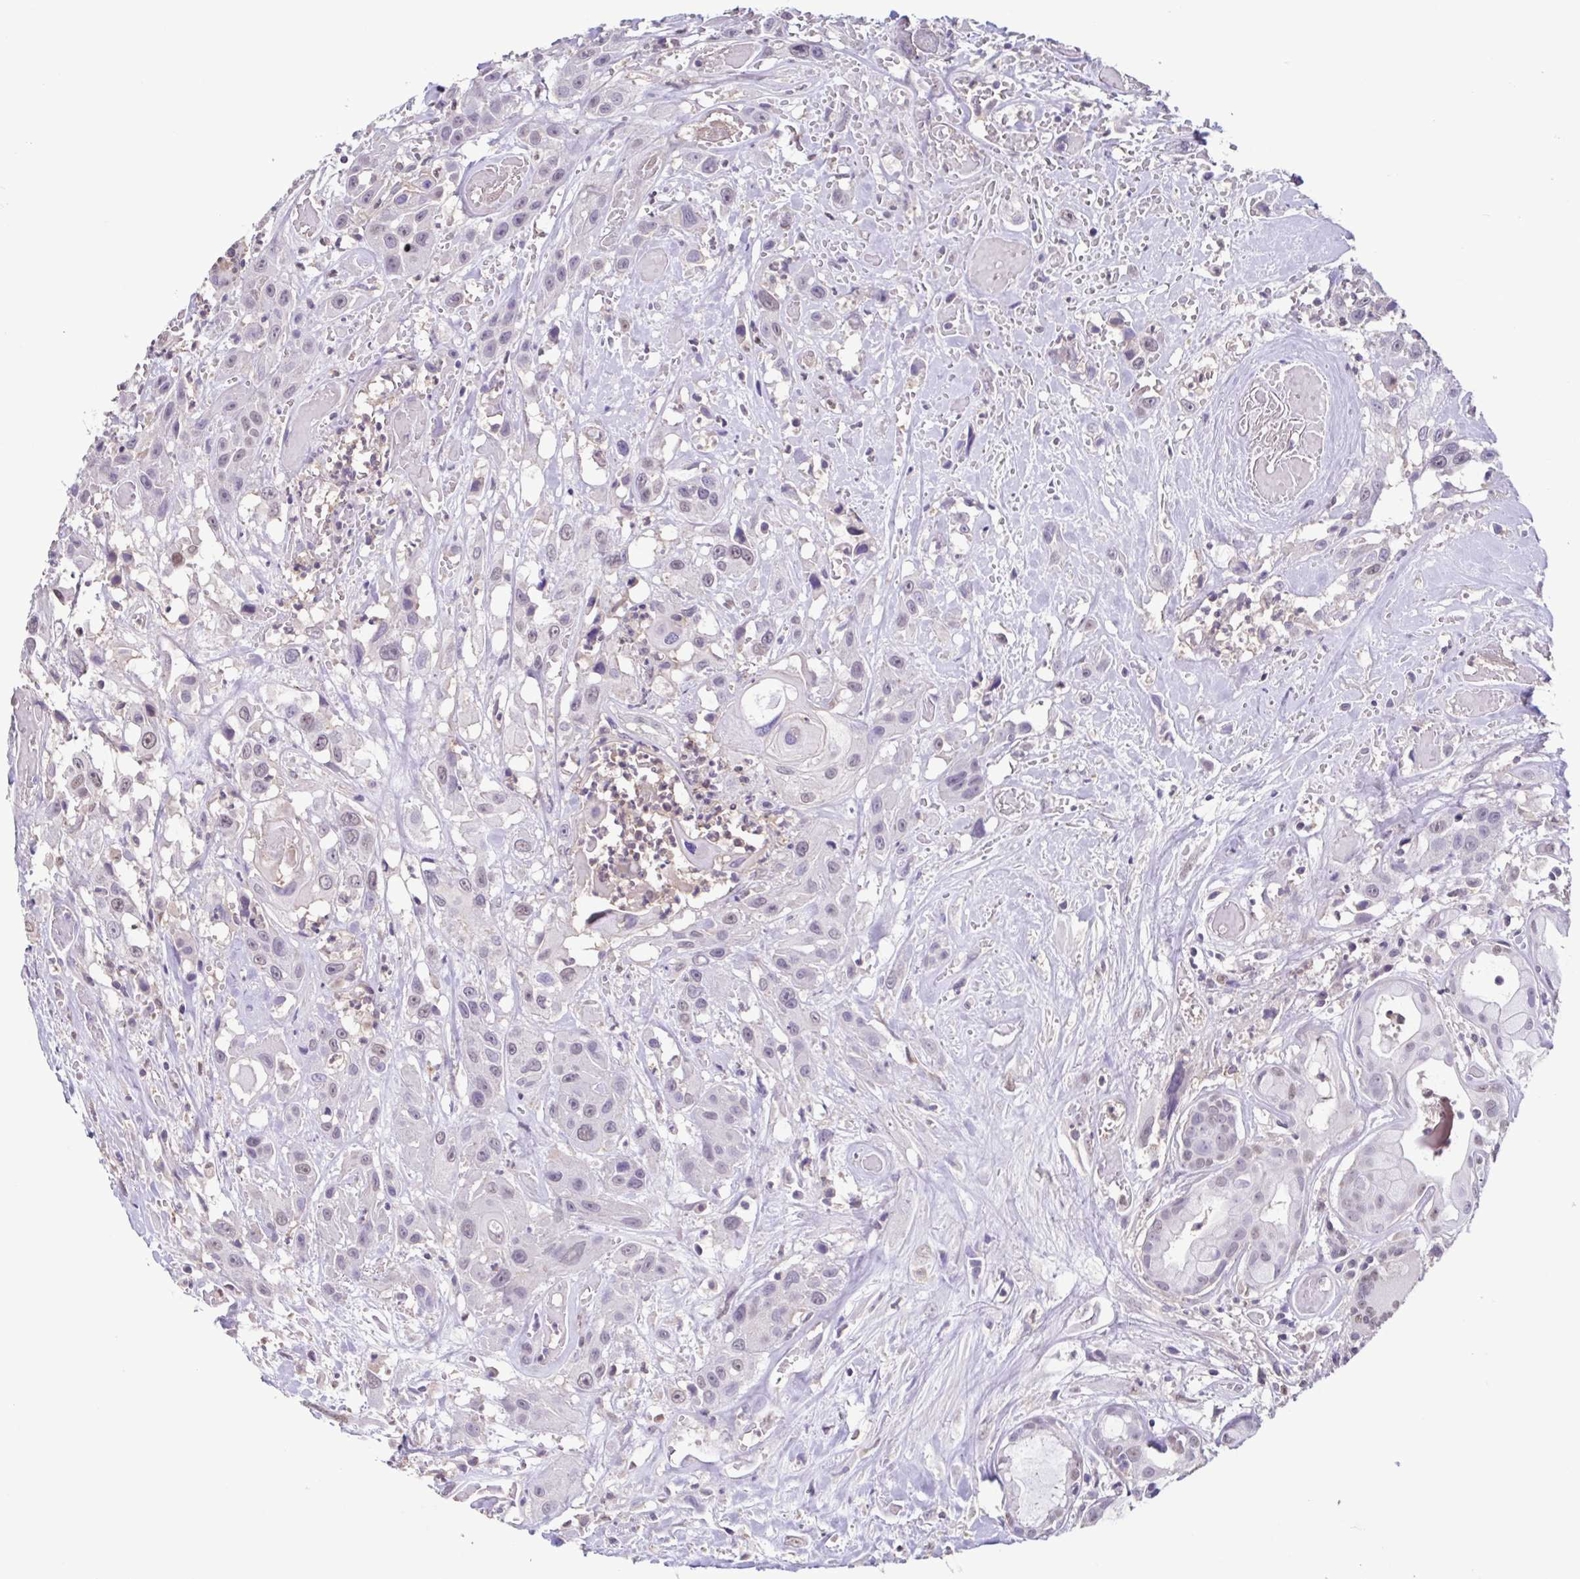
{"staining": {"intensity": "weak", "quantity": "25%-75%", "location": "nuclear"}, "tissue": "head and neck cancer", "cell_type": "Tumor cells", "image_type": "cancer", "snomed": [{"axis": "morphology", "description": "Squamous cell carcinoma, NOS"}, {"axis": "topography", "description": "Head-Neck"}], "caption": "Brown immunohistochemical staining in human squamous cell carcinoma (head and neck) exhibits weak nuclear expression in approximately 25%-75% of tumor cells.", "gene": "ACTRT3", "patient": {"sex": "male", "age": 57}}